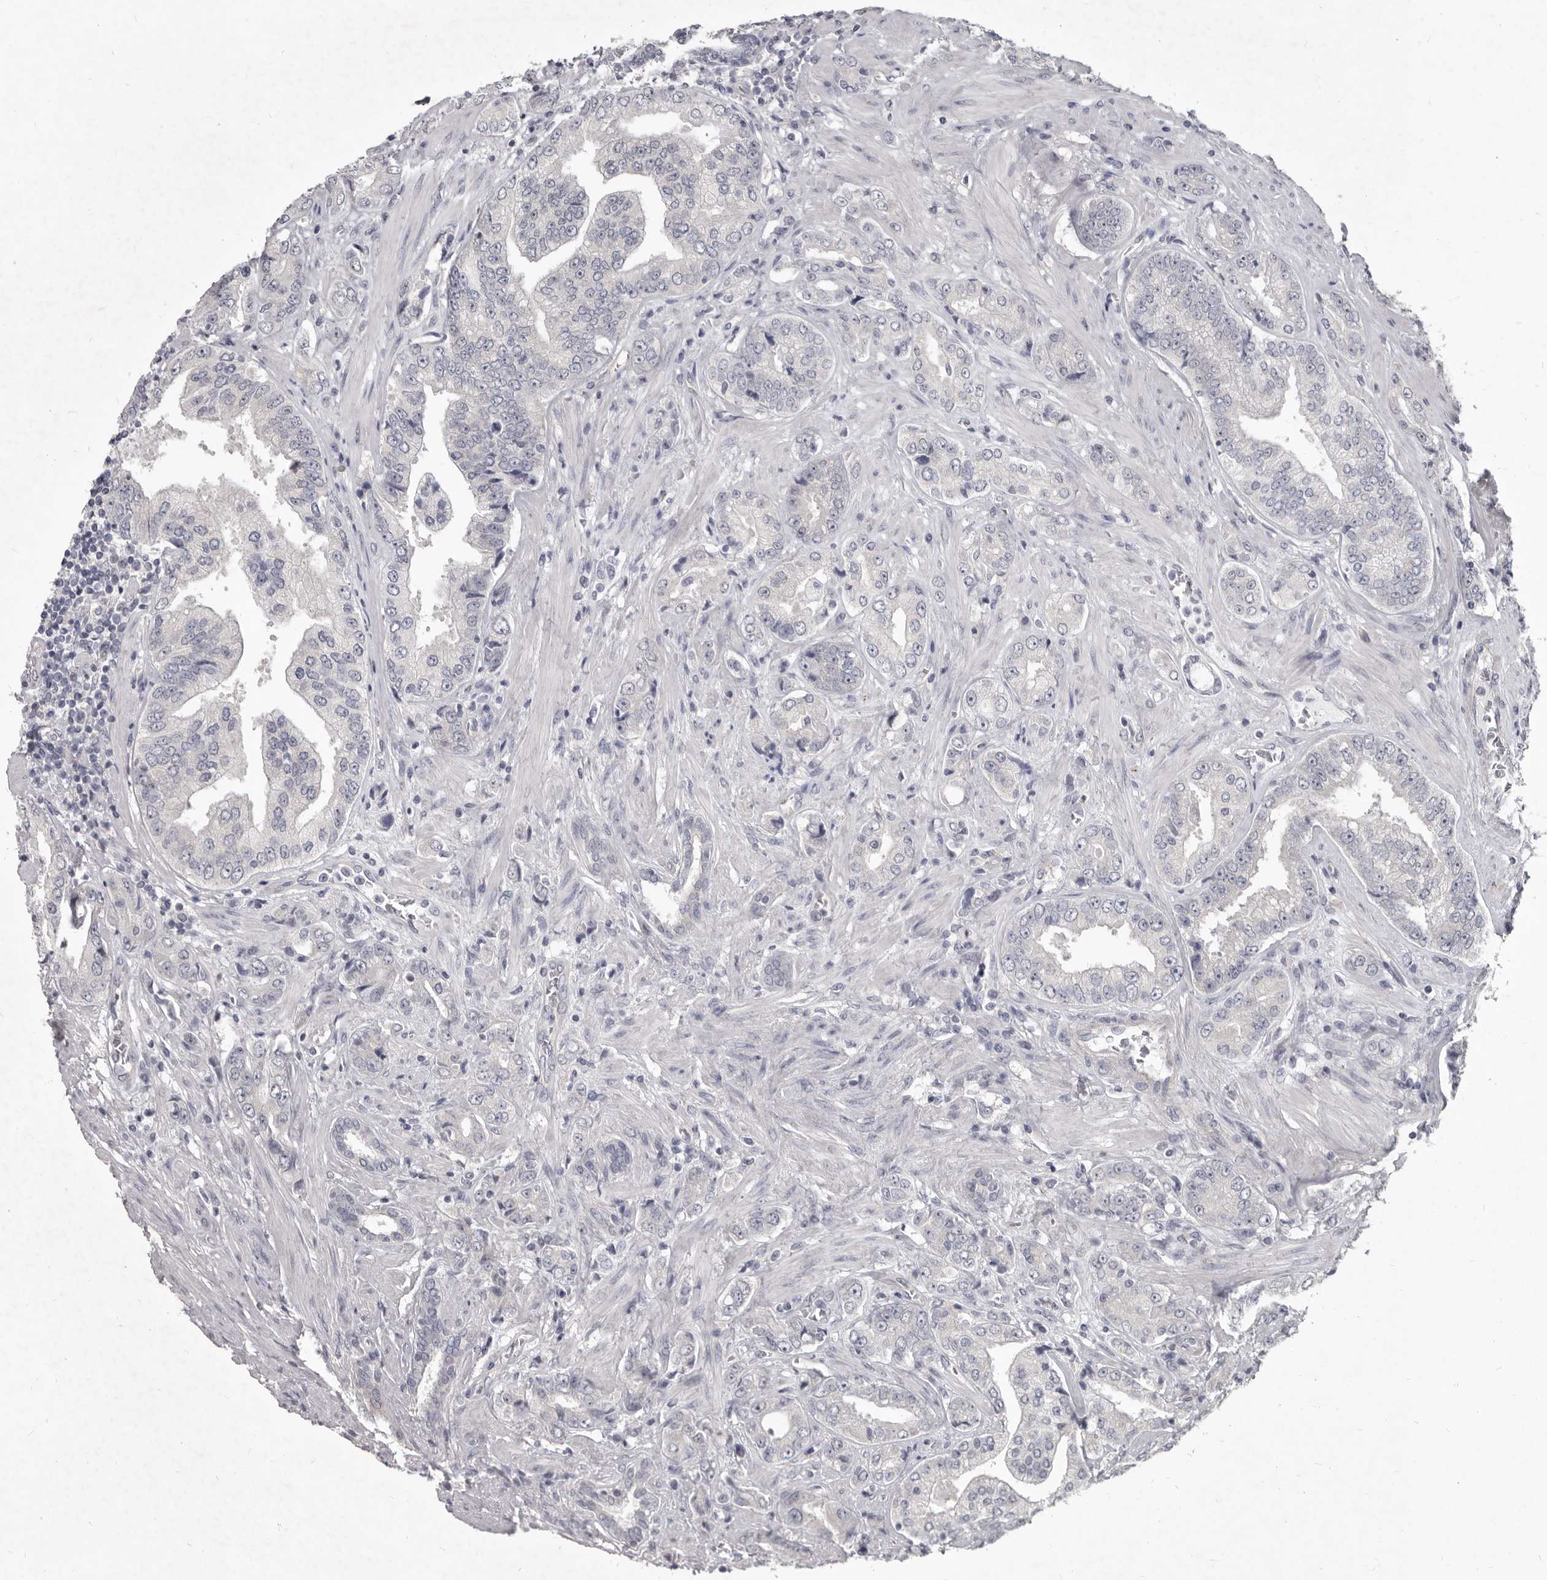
{"staining": {"intensity": "negative", "quantity": "none", "location": "none"}, "tissue": "prostate cancer", "cell_type": "Tumor cells", "image_type": "cancer", "snomed": [{"axis": "morphology", "description": "Adenocarcinoma, High grade"}, {"axis": "topography", "description": "Prostate"}], "caption": "This histopathology image is of prostate cancer stained with IHC to label a protein in brown with the nuclei are counter-stained blue. There is no positivity in tumor cells.", "gene": "GSK3B", "patient": {"sex": "male", "age": 61}}